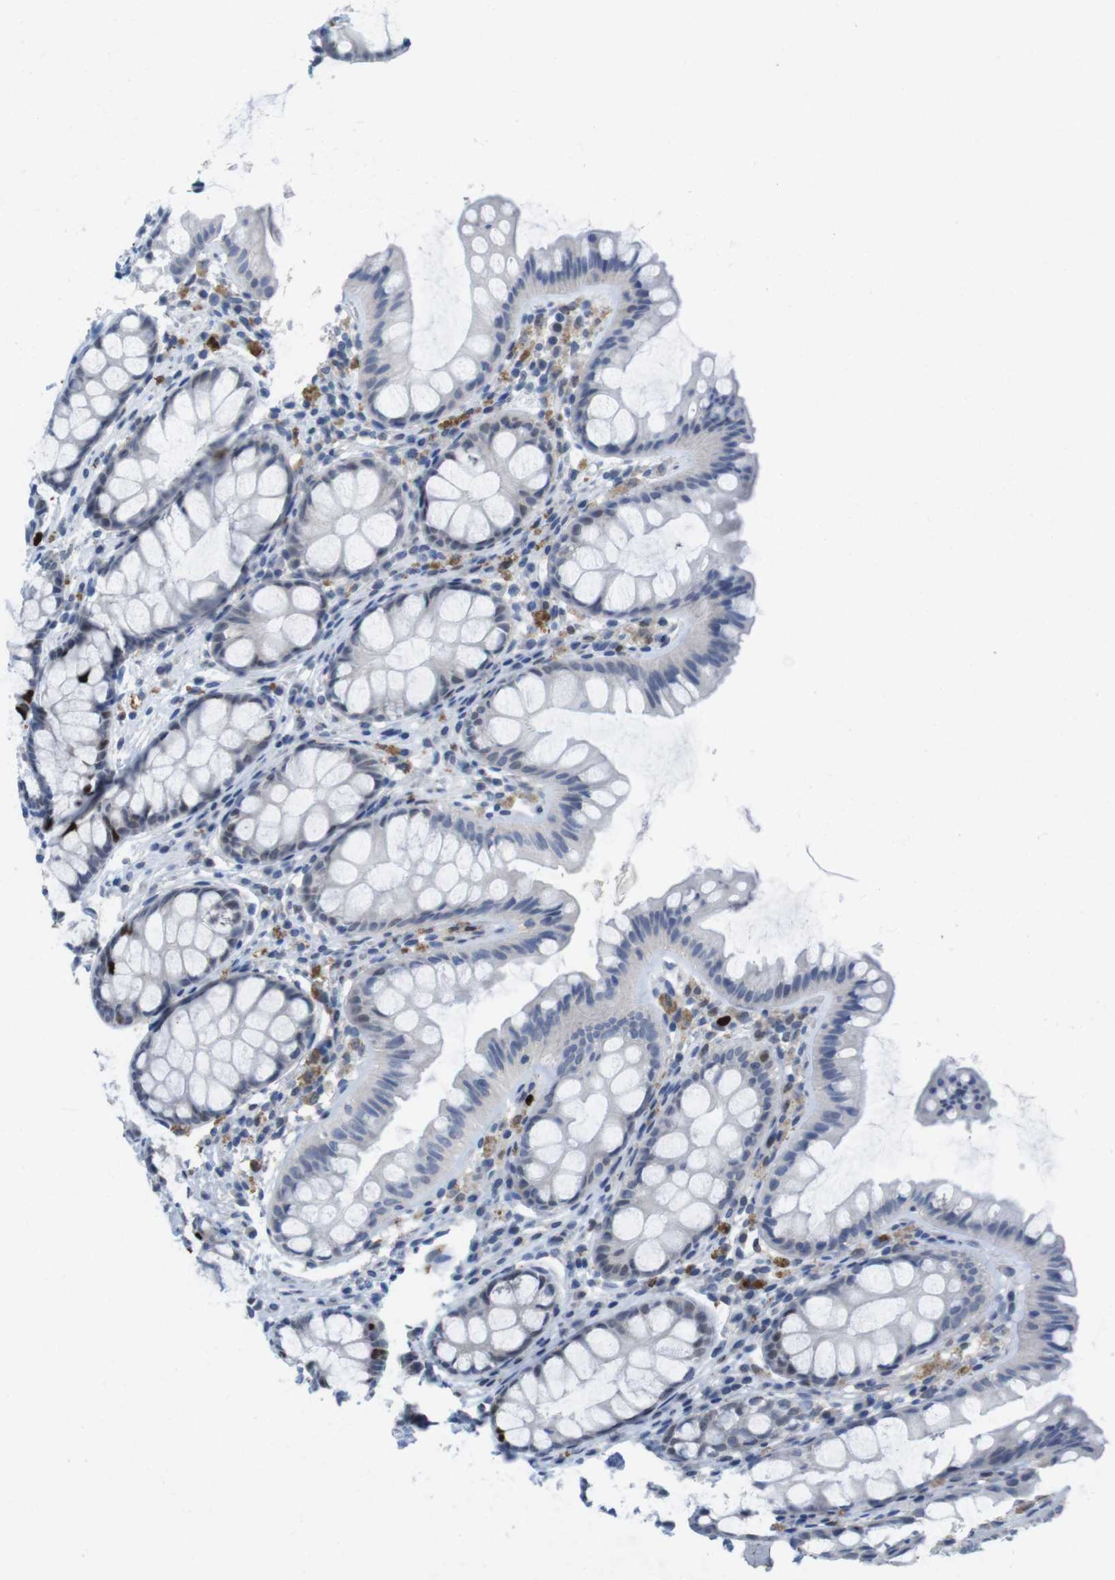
{"staining": {"intensity": "negative", "quantity": "none", "location": "none"}, "tissue": "colon", "cell_type": "Endothelial cells", "image_type": "normal", "snomed": [{"axis": "morphology", "description": "Normal tissue, NOS"}, {"axis": "topography", "description": "Colon"}], "caption": "High power microscopy micrograph of an IHC photomicrograph of normal colon, revealing no significant expression in endothelial cells.", "gene": "KPNA2", "patient": {"sex": "female", "age": 55}}